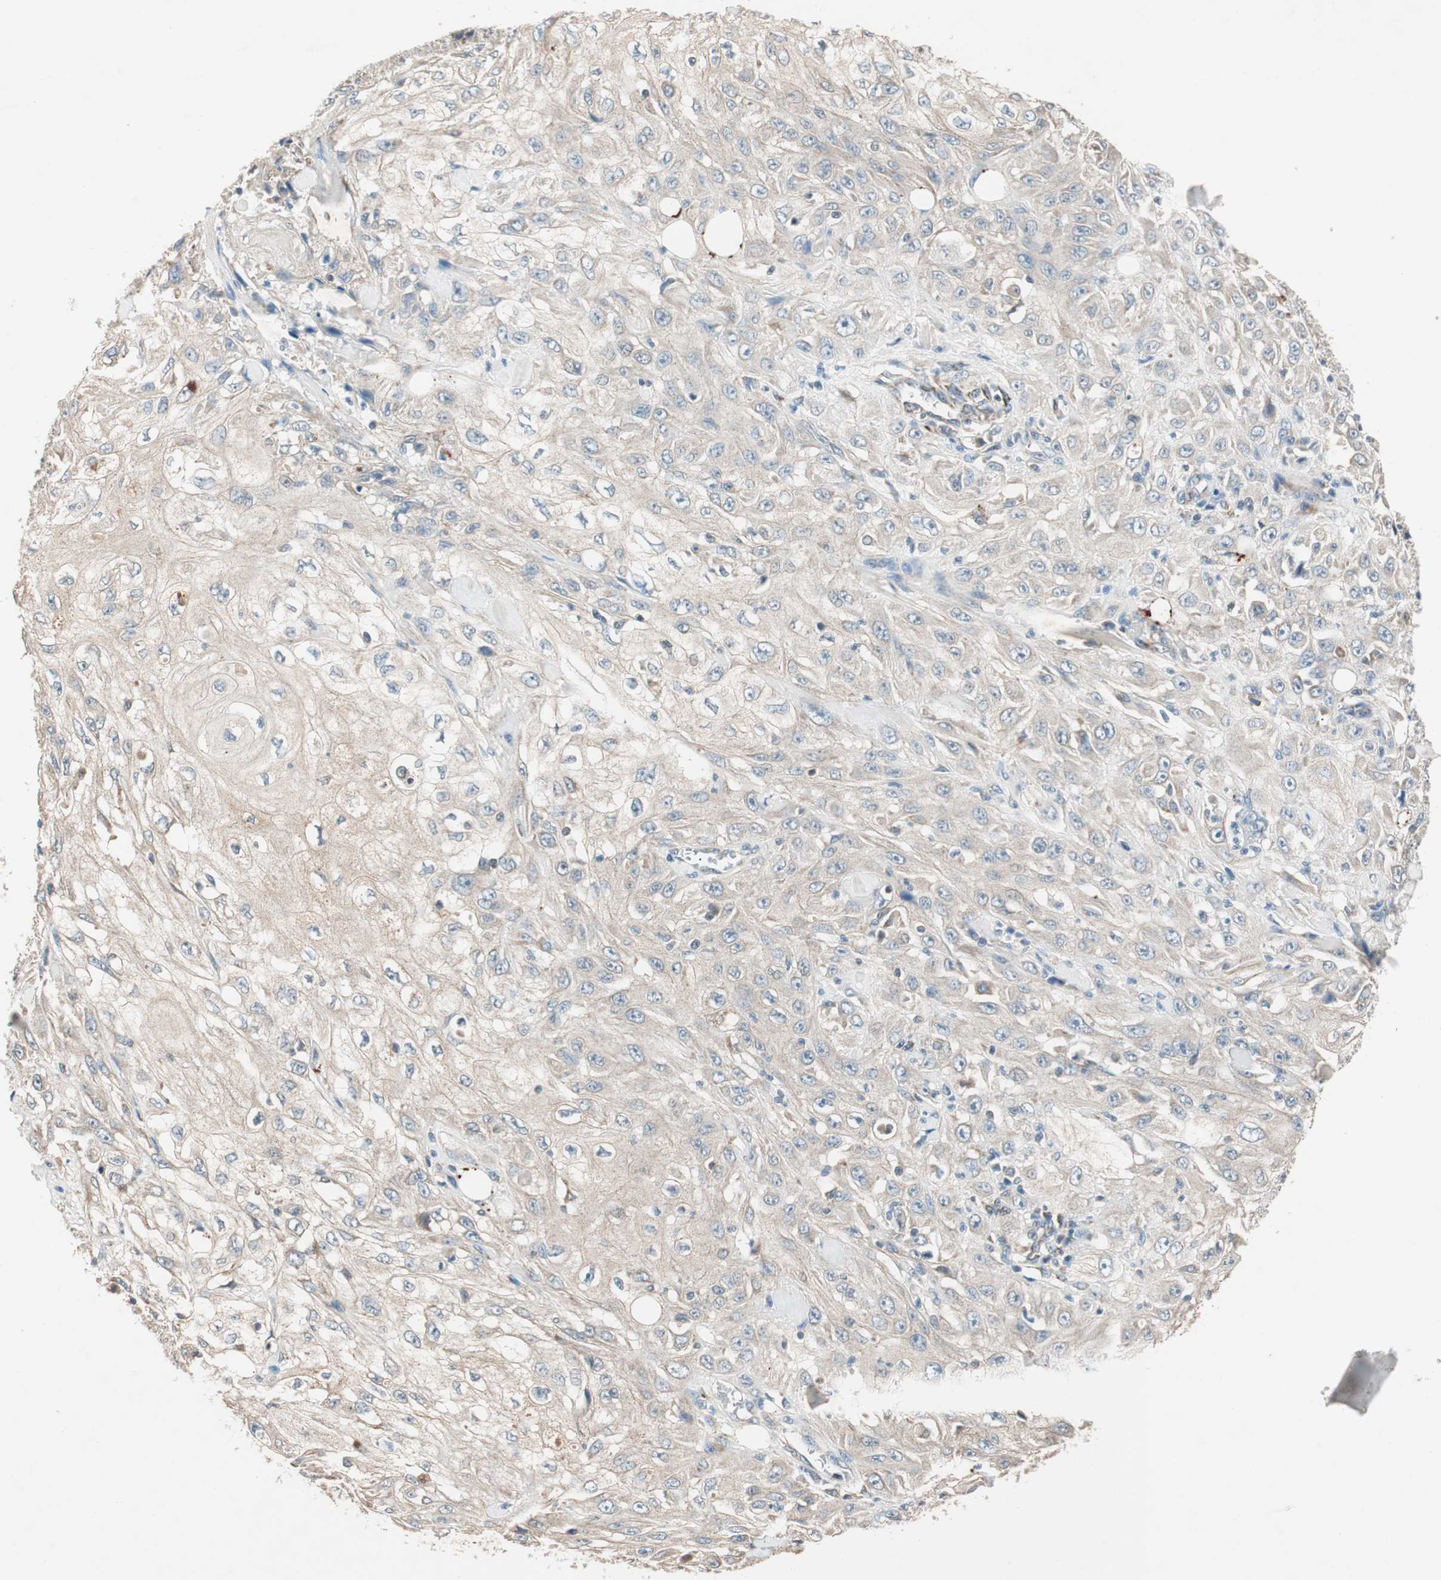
{"staining": {"intensity": "weak", "quantity": "25%-75%", "location": "cytoplasmic/membranous"}, "tissue": "skin cancer", "cell_type": "Tumor cells", "image_type": "cancer", "snomed": [{"axis": "morphology", "description": "Squamous cell carcinoma, NOS"}, {"axis": "morphology", "description": "Squamous cell carcinoma, metastatic, NOS"}, {"axis": "topography", "description": "Skin"}, {"axis": "topography", "description": "Lymph node"}], "caption": "Human skin cancer stained for a protein (brown) displays weak cytoplasmic/membranous positive staining in approximately 25%-75% of tumor cells.", "gene": "HPN", "patient": {"sex": "male", "age": 75}}